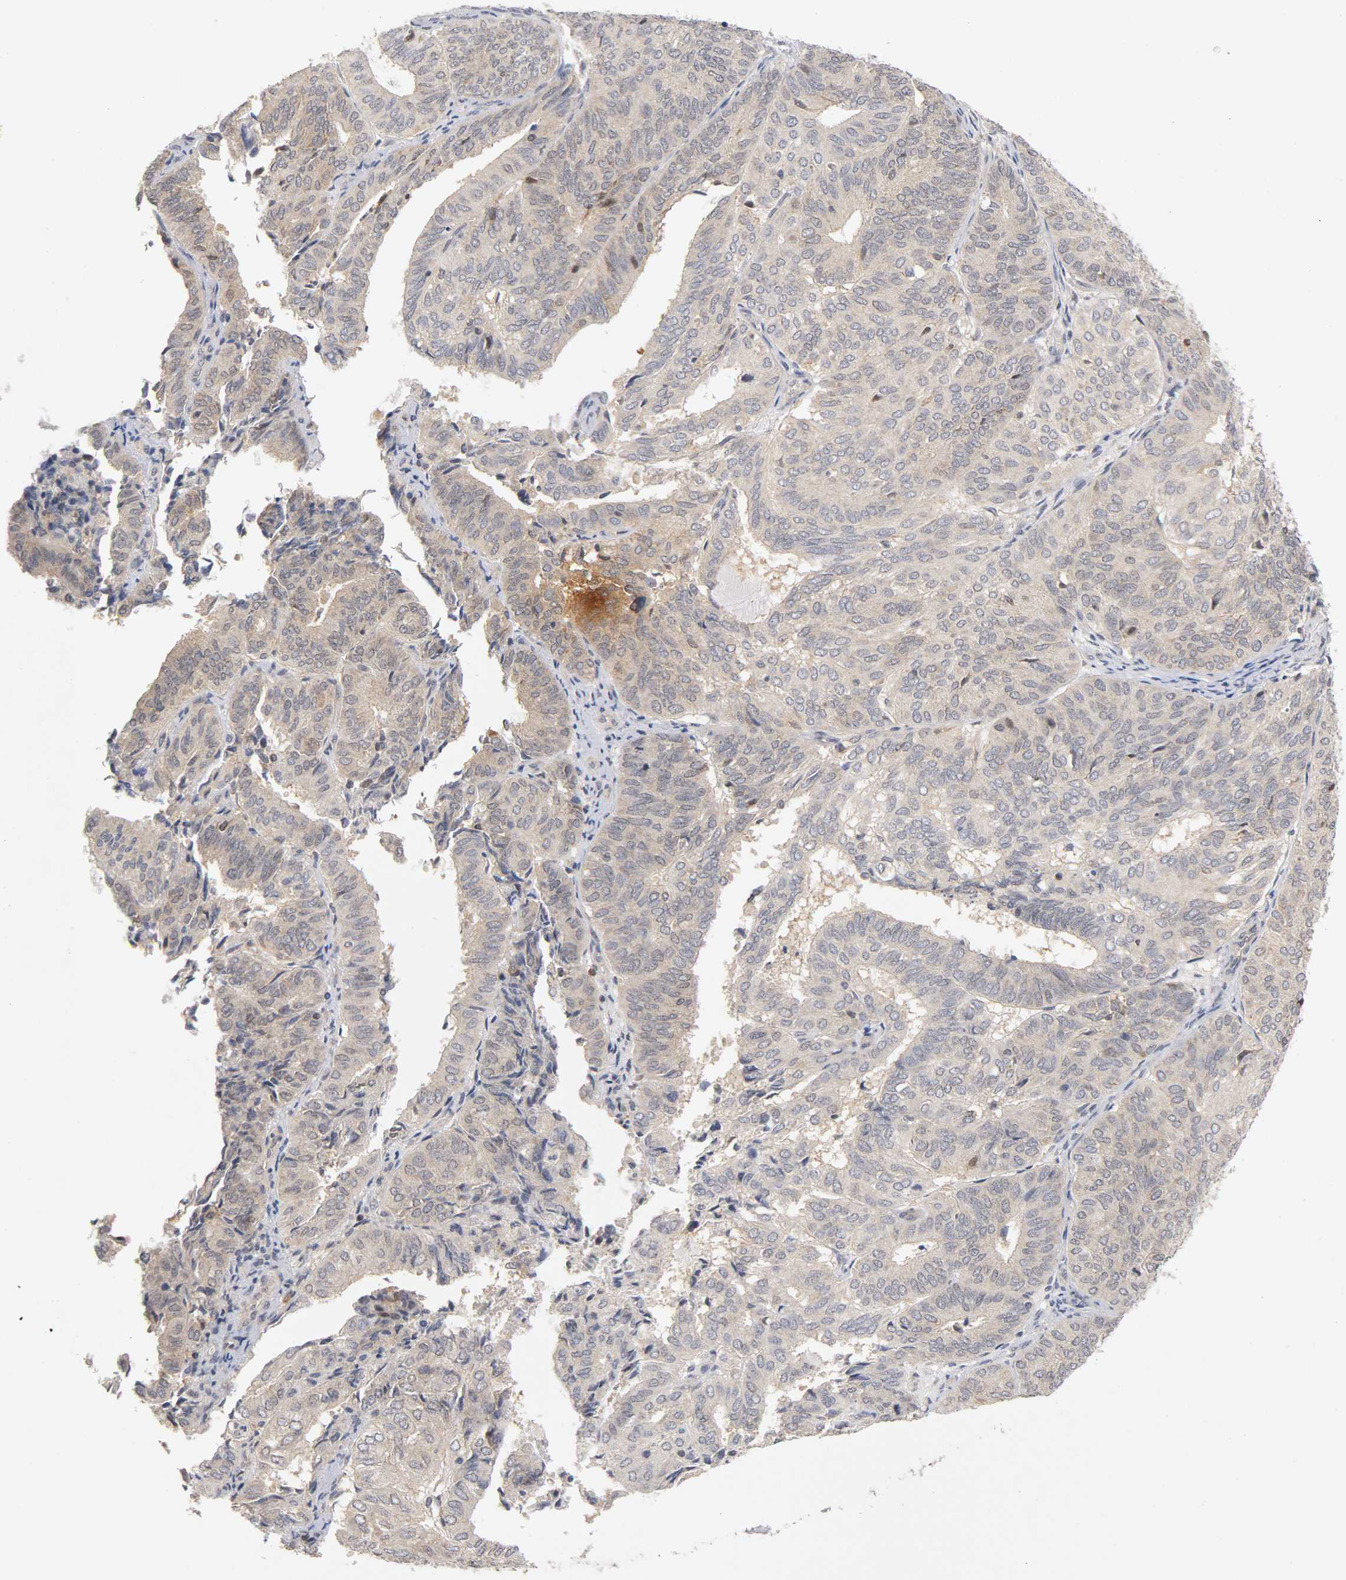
{"staining": {"intensity": "weak", "quantity": "25%-75%", "location": "cytoplasmic/membranous,nuclear"}, "tissue": "endometrial cancer", "cell_type": "Tumor cells", "image_type": "cancer", "snomed": [{"axis": "morphology", "description": "Adenocarcinoma, NOS"}, {"axis": "topography", "description": "Uterus"}], "caption": "Endometrial adenocarcinoma stained for a protein demonstrates weak cytoplasmic/membranous and nuclear positivity in tumor cells.", "gene": "UBE2M", "patient": {"sex": "female", "age": 60}}